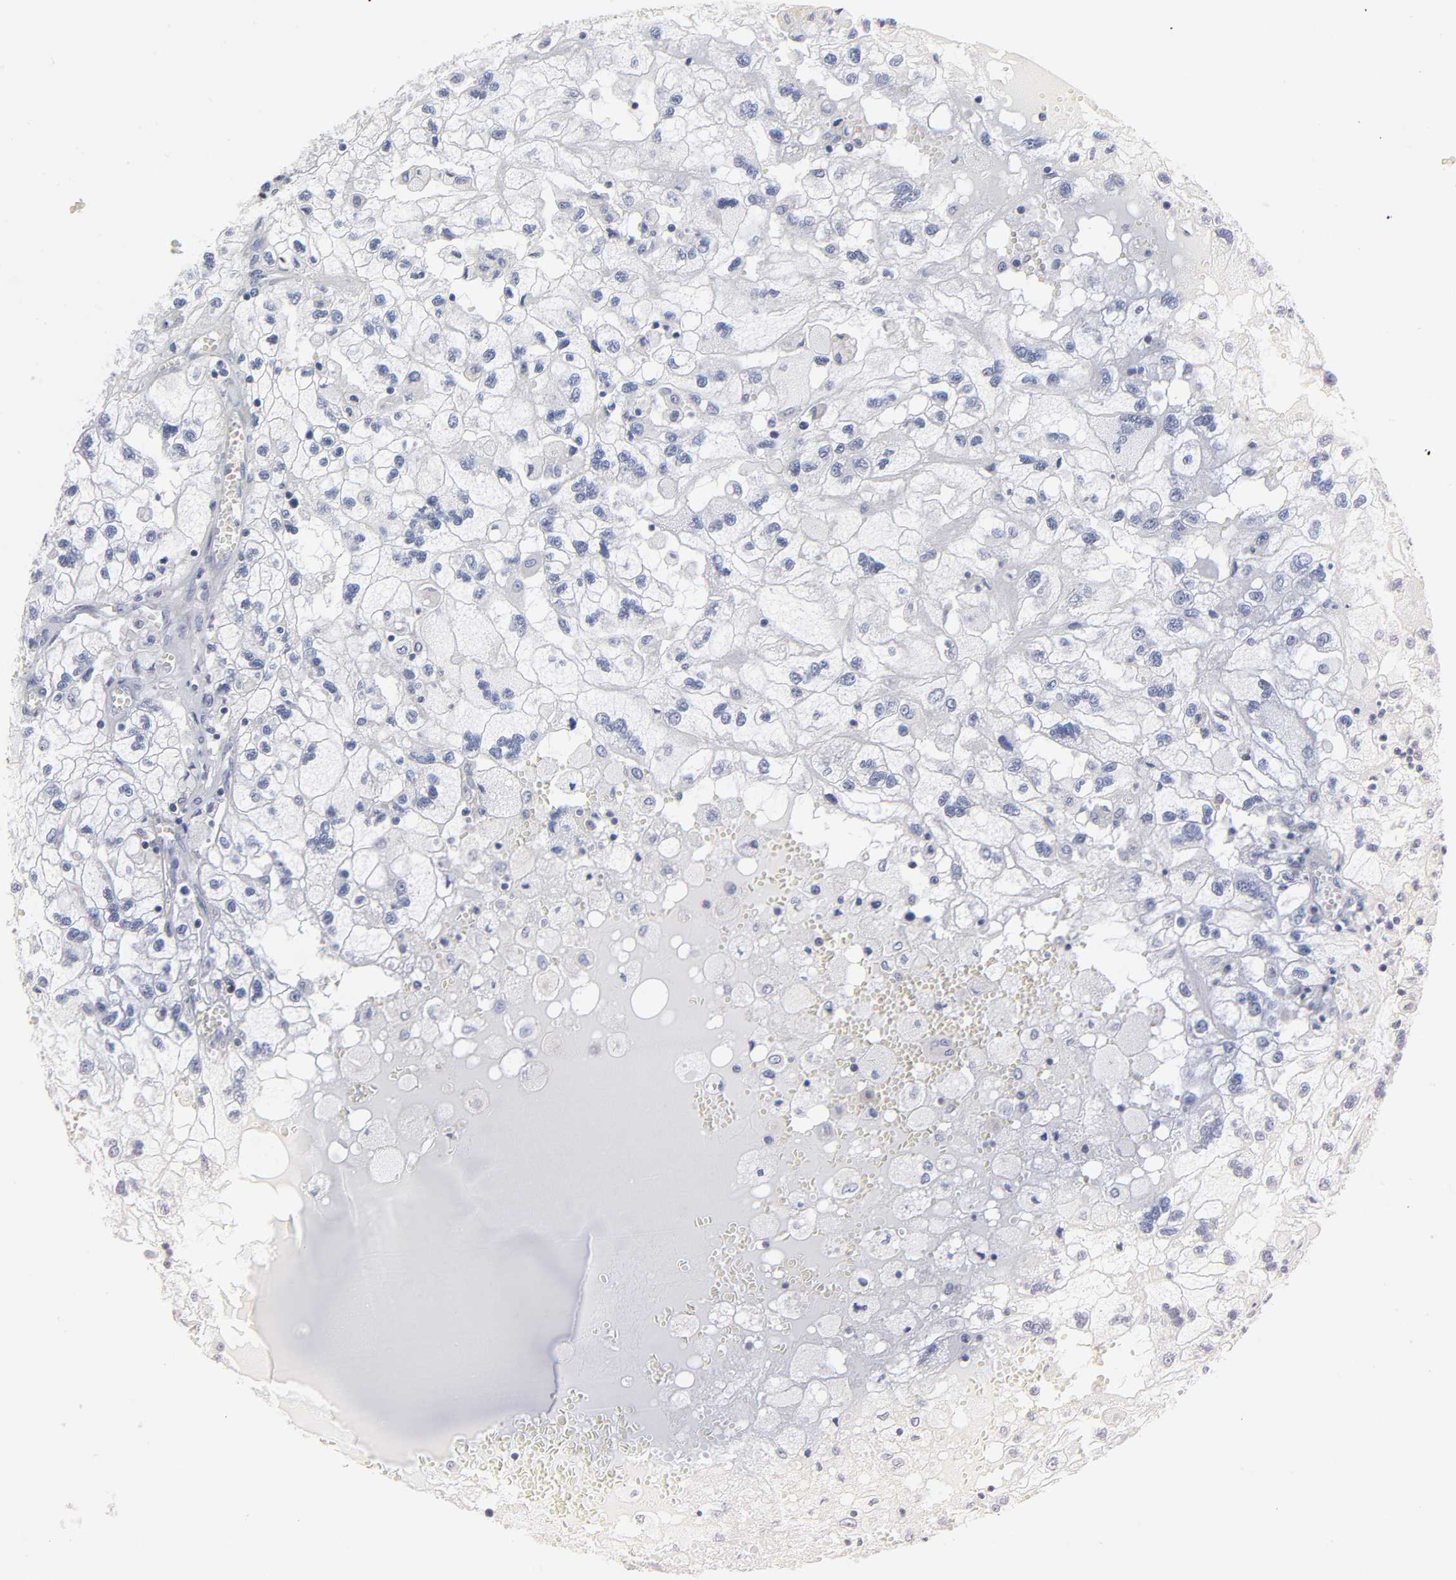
{"staining": {"intensity": "negative", "quantity": "none", "location": "none"}, "tissue": "renal cancer", "cell_type": "Tumor cells", "image_type": "cancer", "snomed": [{"axis": "morphology", "description": "Normal tissue, NOS"}, {"axis": "morphology", "description": "Adenocarcinoma, NOS"}, {"axis": "topography", "description": "Kidney"}], "caption": "An IHC micrograph of adenocarcinoma (renal) is shown. There is no staining in tumor cells of adenocarcinoma (renal).", "gene": "ROCK1", "patient": {"sex": "male", "age": 71}}